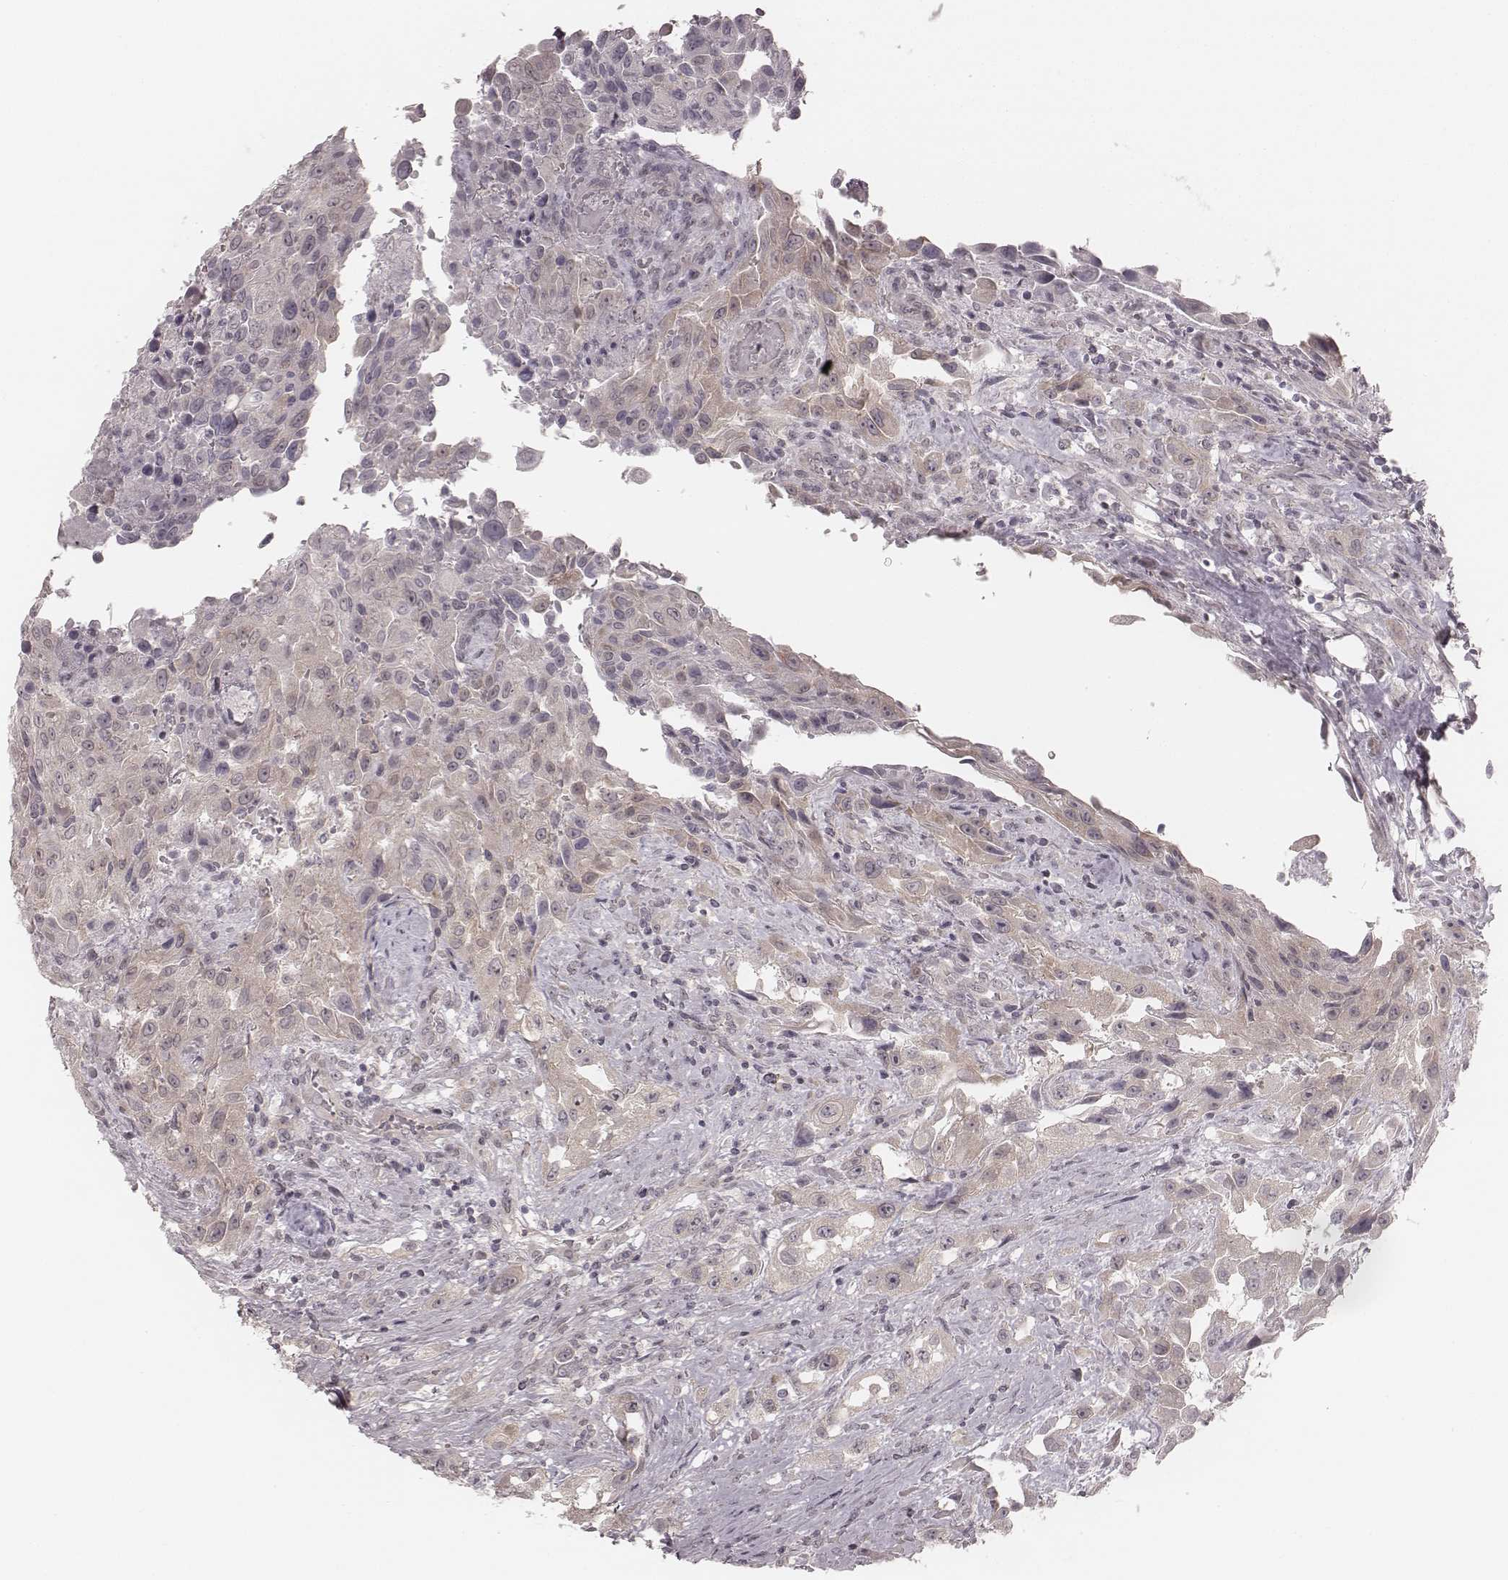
{"staining": {"intensity": "negative", "quantity": "none", "location": "none"}, "tissue": "urothelial cancer", "cell_type": "Tumor cells", "image_type": "cancer", "snomed": [{"axis": "morphology", "description": "Urothelial carcinoma, High grade"}, {"axis": "topography", "description": "Urinary bladder"}], "caption": "Histopathology image shows no significant protein staining in tumor cells of urothelial carcinoma (high-grade). Nuclei are stained in blue.", "gene": "ACACB", "patient": {"sex": "male", "age": 79}}